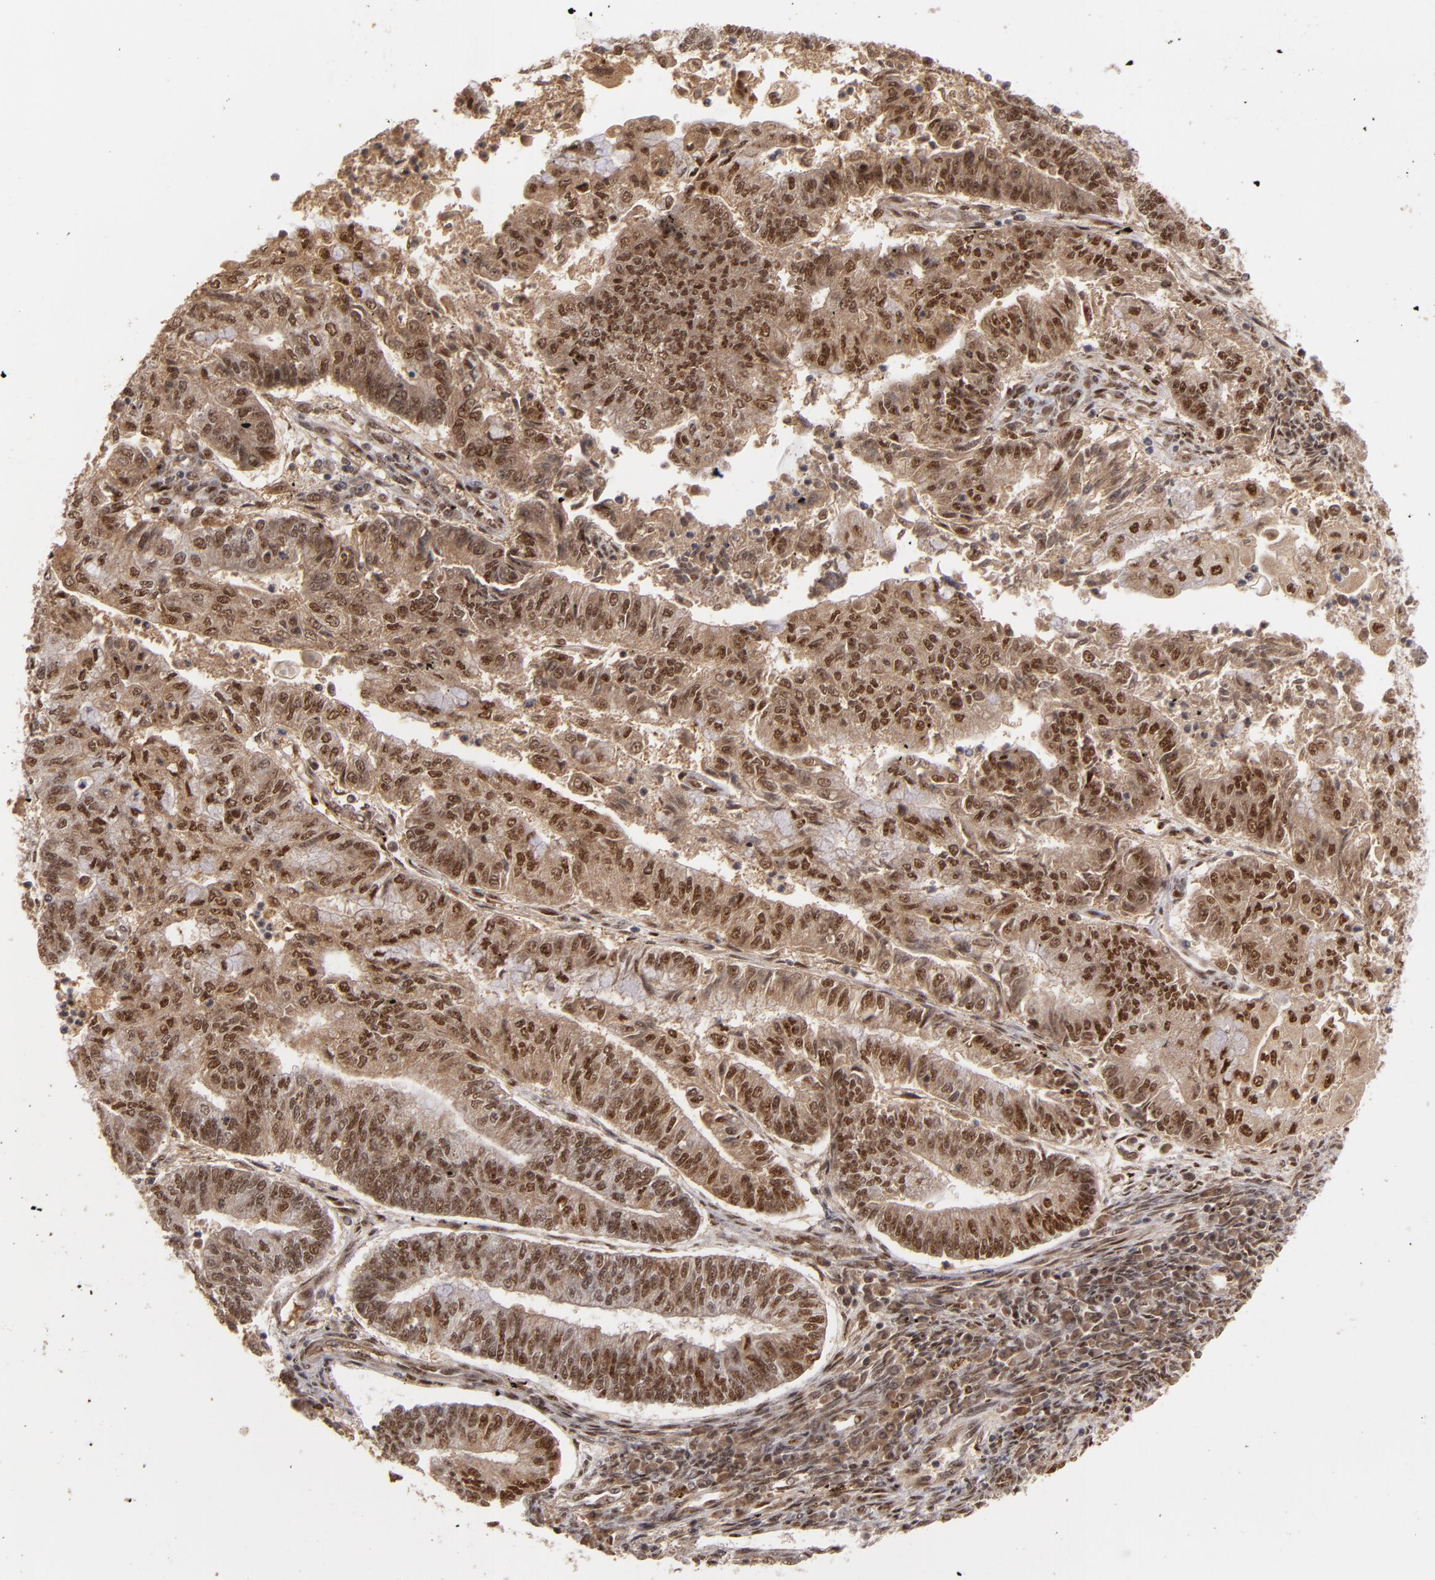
{"staining": {"intensity": "moderate", "quantity": ">75%", "location": "nuclear"}, "tissue": "endometrial cancer", "cell_type": "Tumor cells", "image_type": "cancer", "snomed": [{"axis": "morphology", "description": "Adenocarcinoma, NOS"}, {"axis": "topography", "description": "Endometrium"}], "caption": "IHC of human endometrial cancer reveals medium levels of moderate nuclear expression in approximately >75% of tumor cells.", "gene": "ZNF234", "patient": {"sex": "female", "age": 59}}